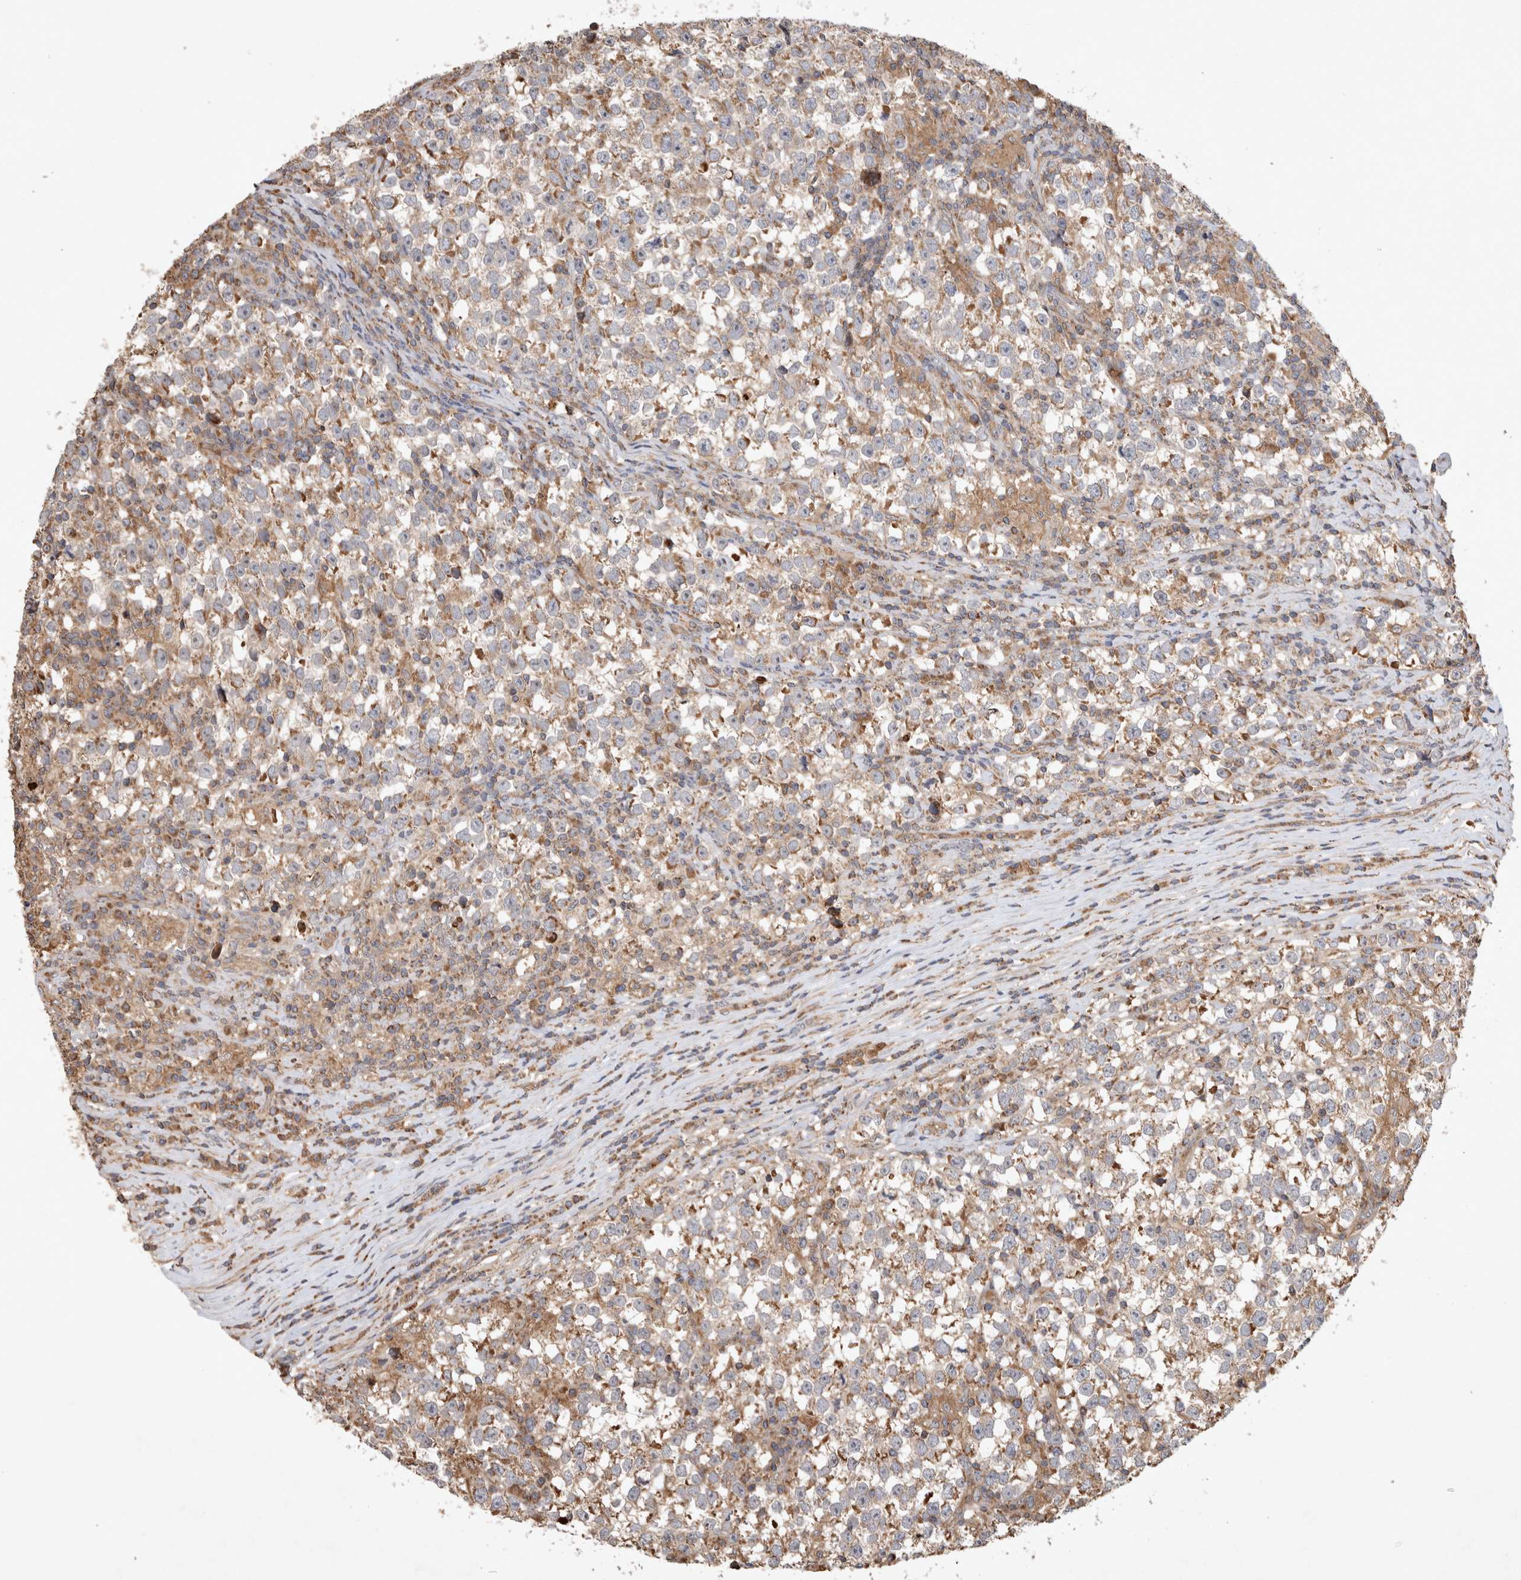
{"staining": {"intensity": "moderate", "quantity": "<25%", "location": "cytoplasmic/membranous"}, "tissue": "testis cancer", "cell_type": "Tumor cells", "image_type": "cancer", "snomed": [{"axis": "morphology", "description": "Normal tissue, NOS"}, {"axis": "morphology", "description": "Seminoma, NOS"}, {"axis": "topography", "description": "Testis"}], "caption": "Immunohistochemical staining of human testis cancer (seminoma) exhibits low levels of moderate cytoplasmic/membranous protein positivity in approximately <25% of tumor cells.", "gene": "SERAC1", "patient": {"sex": "male", "age": 43}}